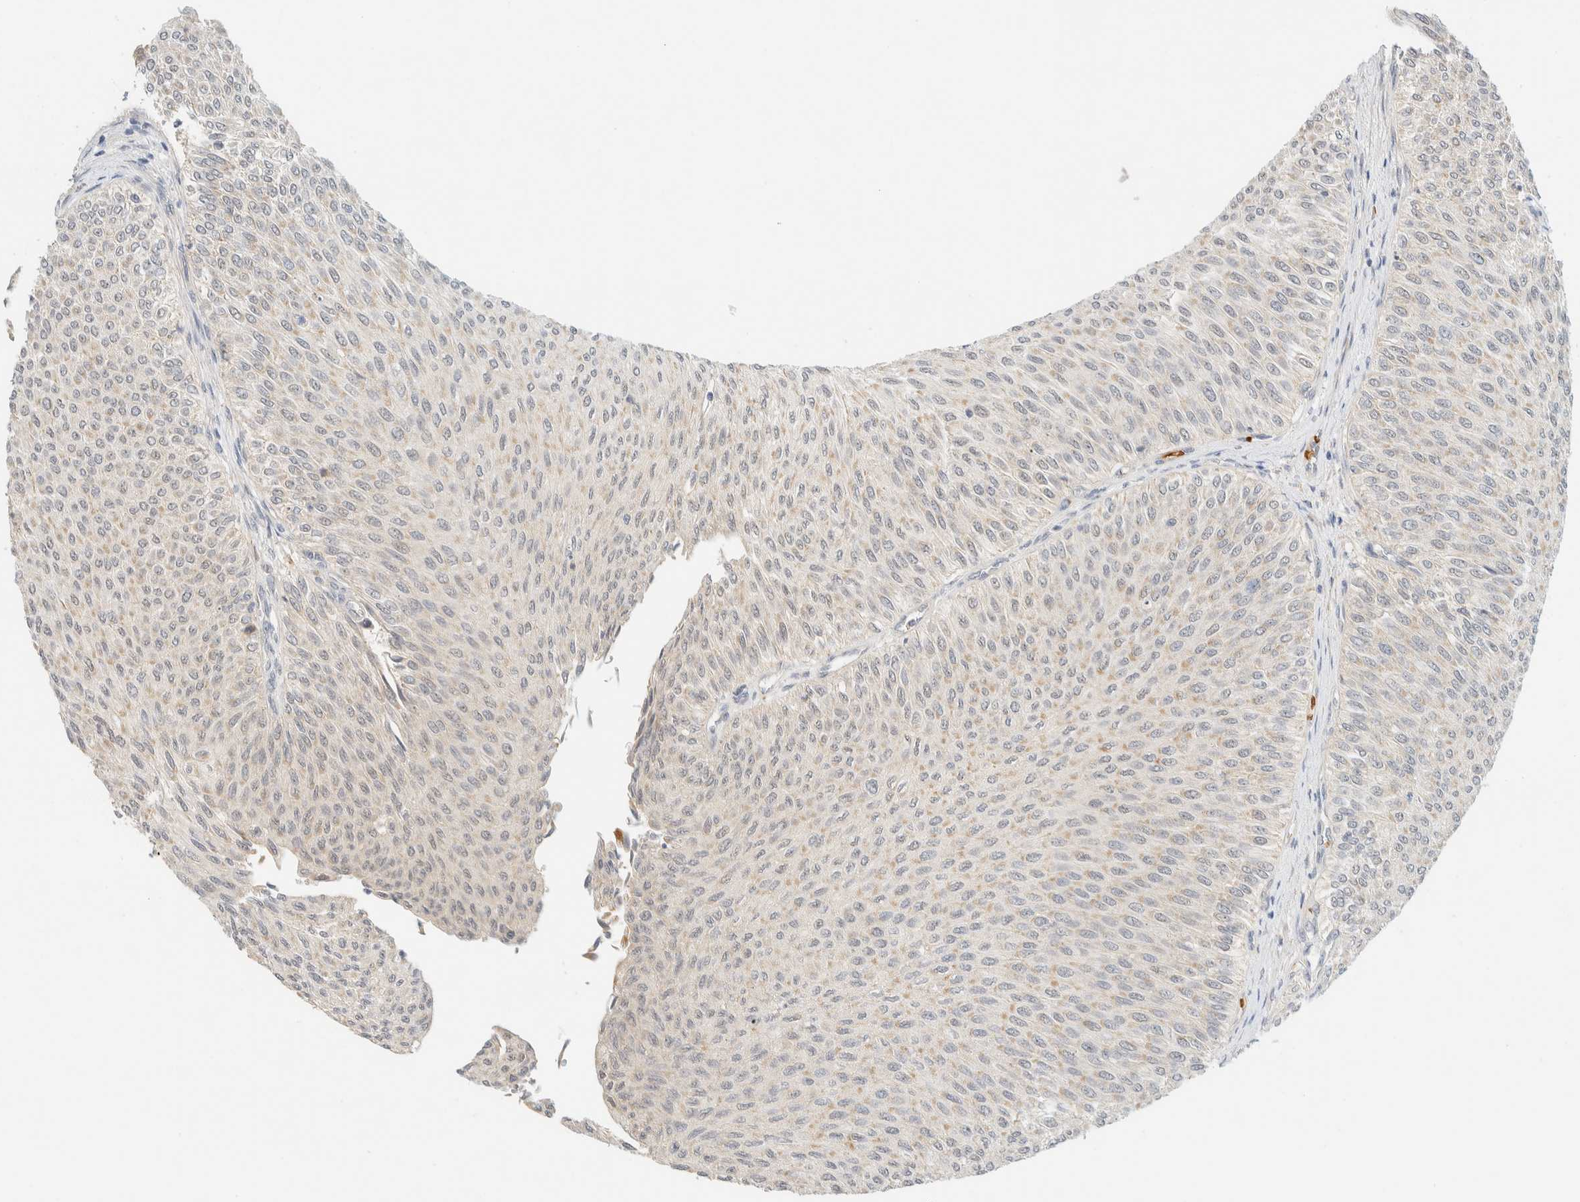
{"staining": {"intensity": "weak", "quantity": "25%-75%", "location": "cytoplasmic/membranous"}, "tissue": "urothelial cancer", "cell_type": "Tumor cells", "image_type": "cancer", "snomed": [{"axis": "morphology", "description": "Urothelial carcinoma, Low grade"}, {"axis": "topography", "description": "Urinary bladder"}], "caption": "Weak cytoplasmic/membranous positivity for a protein is seen in approximately 25%-75% of tumor cells of urothelial cancer using immunohistochemistry (IHC).", "gene": "TNK1", "patient": {"sex": "male", "age": 78}}